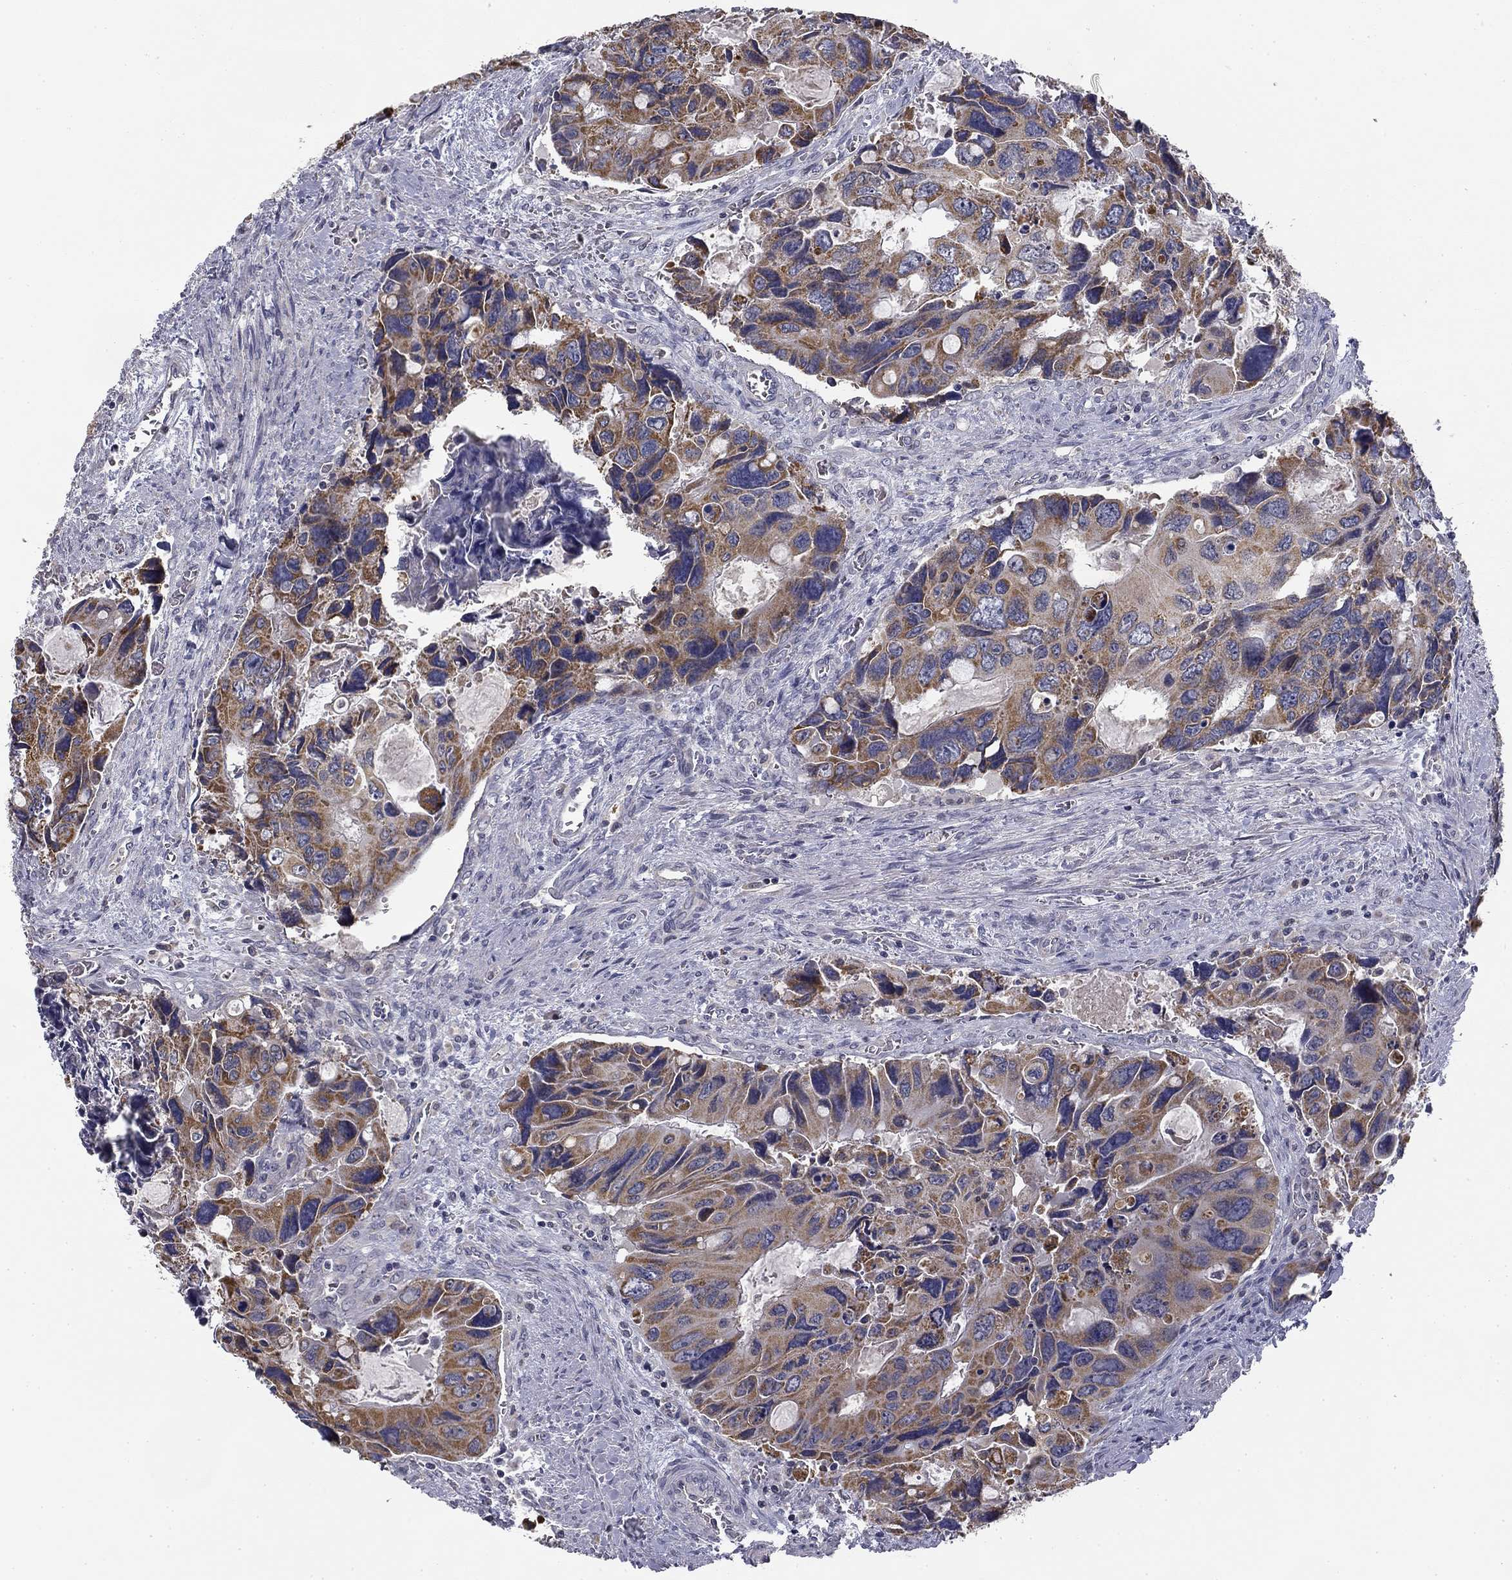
{"staining": {"intensity": "moderate", "quantity": ">75%", "location": "cytoplasmic/membranous"}, "tissue": "colorectal cancer", "cell_type": "Tumor cells", "image_type": "cancer", "snomed": [{"axis": "morphology", "description": "Adenocarcinoma, NOS"}, {"axis": "topography", "description": "Rectum"}], "caption": "Moderate cytoplasmic/membranous protein staining is seen in approximately >75% of tumor cells in colorectal cancer.", "gene": "SLC2A9", "patient": {"sex": "male", "age": 62}}